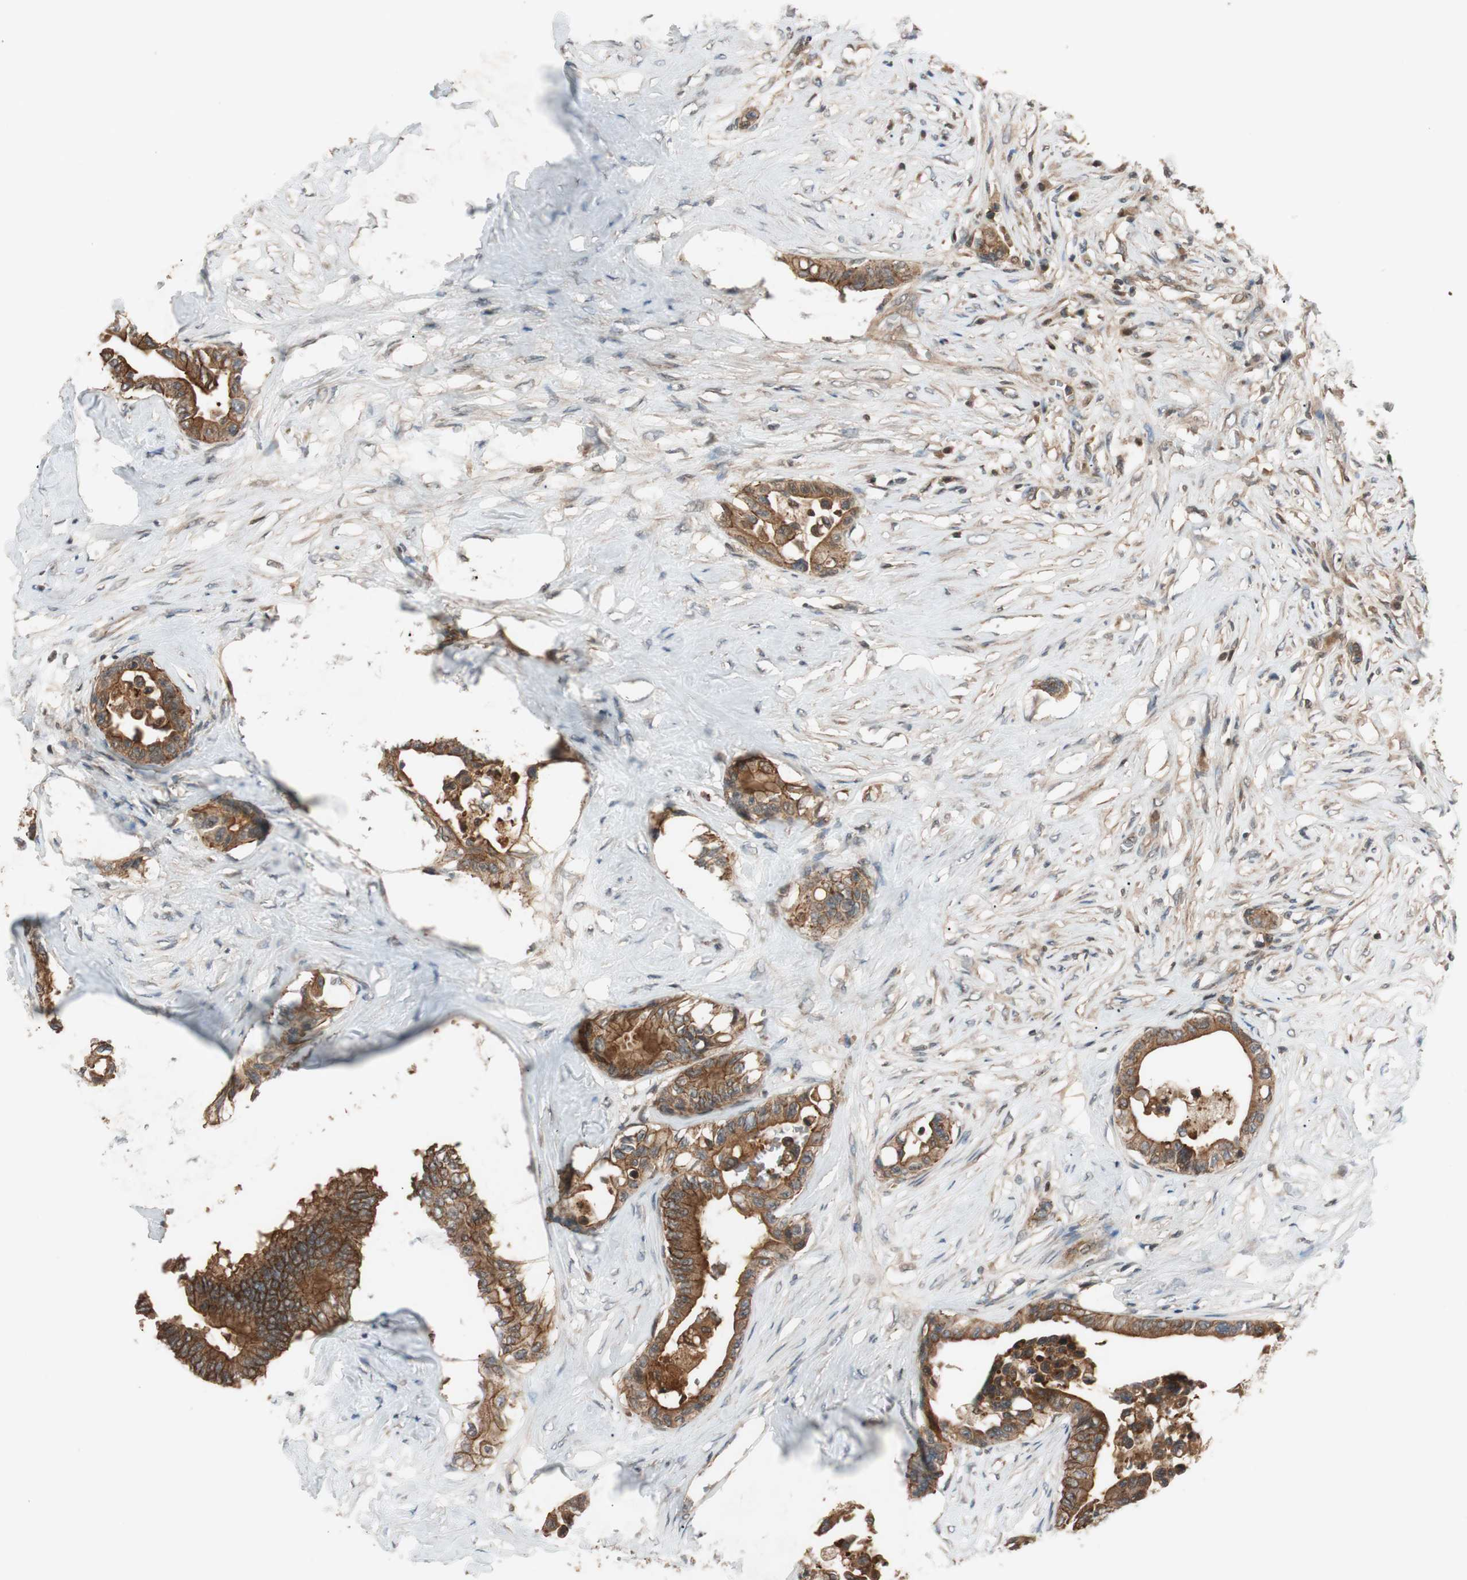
{"staining": {"intensity": "strong", "quantity": ">75%", "location": "cytoplasmic/membranous"}, "tissue": "colorectal cancer", "cell_type": "Tumor cells", "image_type": "cancer", "snomed": [{"axis": "morphology", "description": "Normal tissue, NOS"}, {"axis": "morphology", "description": "Adenocarcinoma, NOS"}, {"axis": "topography", "description": "Colon"}], "caption": "Immunohistochemical staining of colorectal cancer (adenocarcinoma) reveals strong cytoplasmic/membranous protein expression in approximately >75% of tumor cells.", "gene": "EPHA8", "patient": {"sex": "male", "age": 82}}